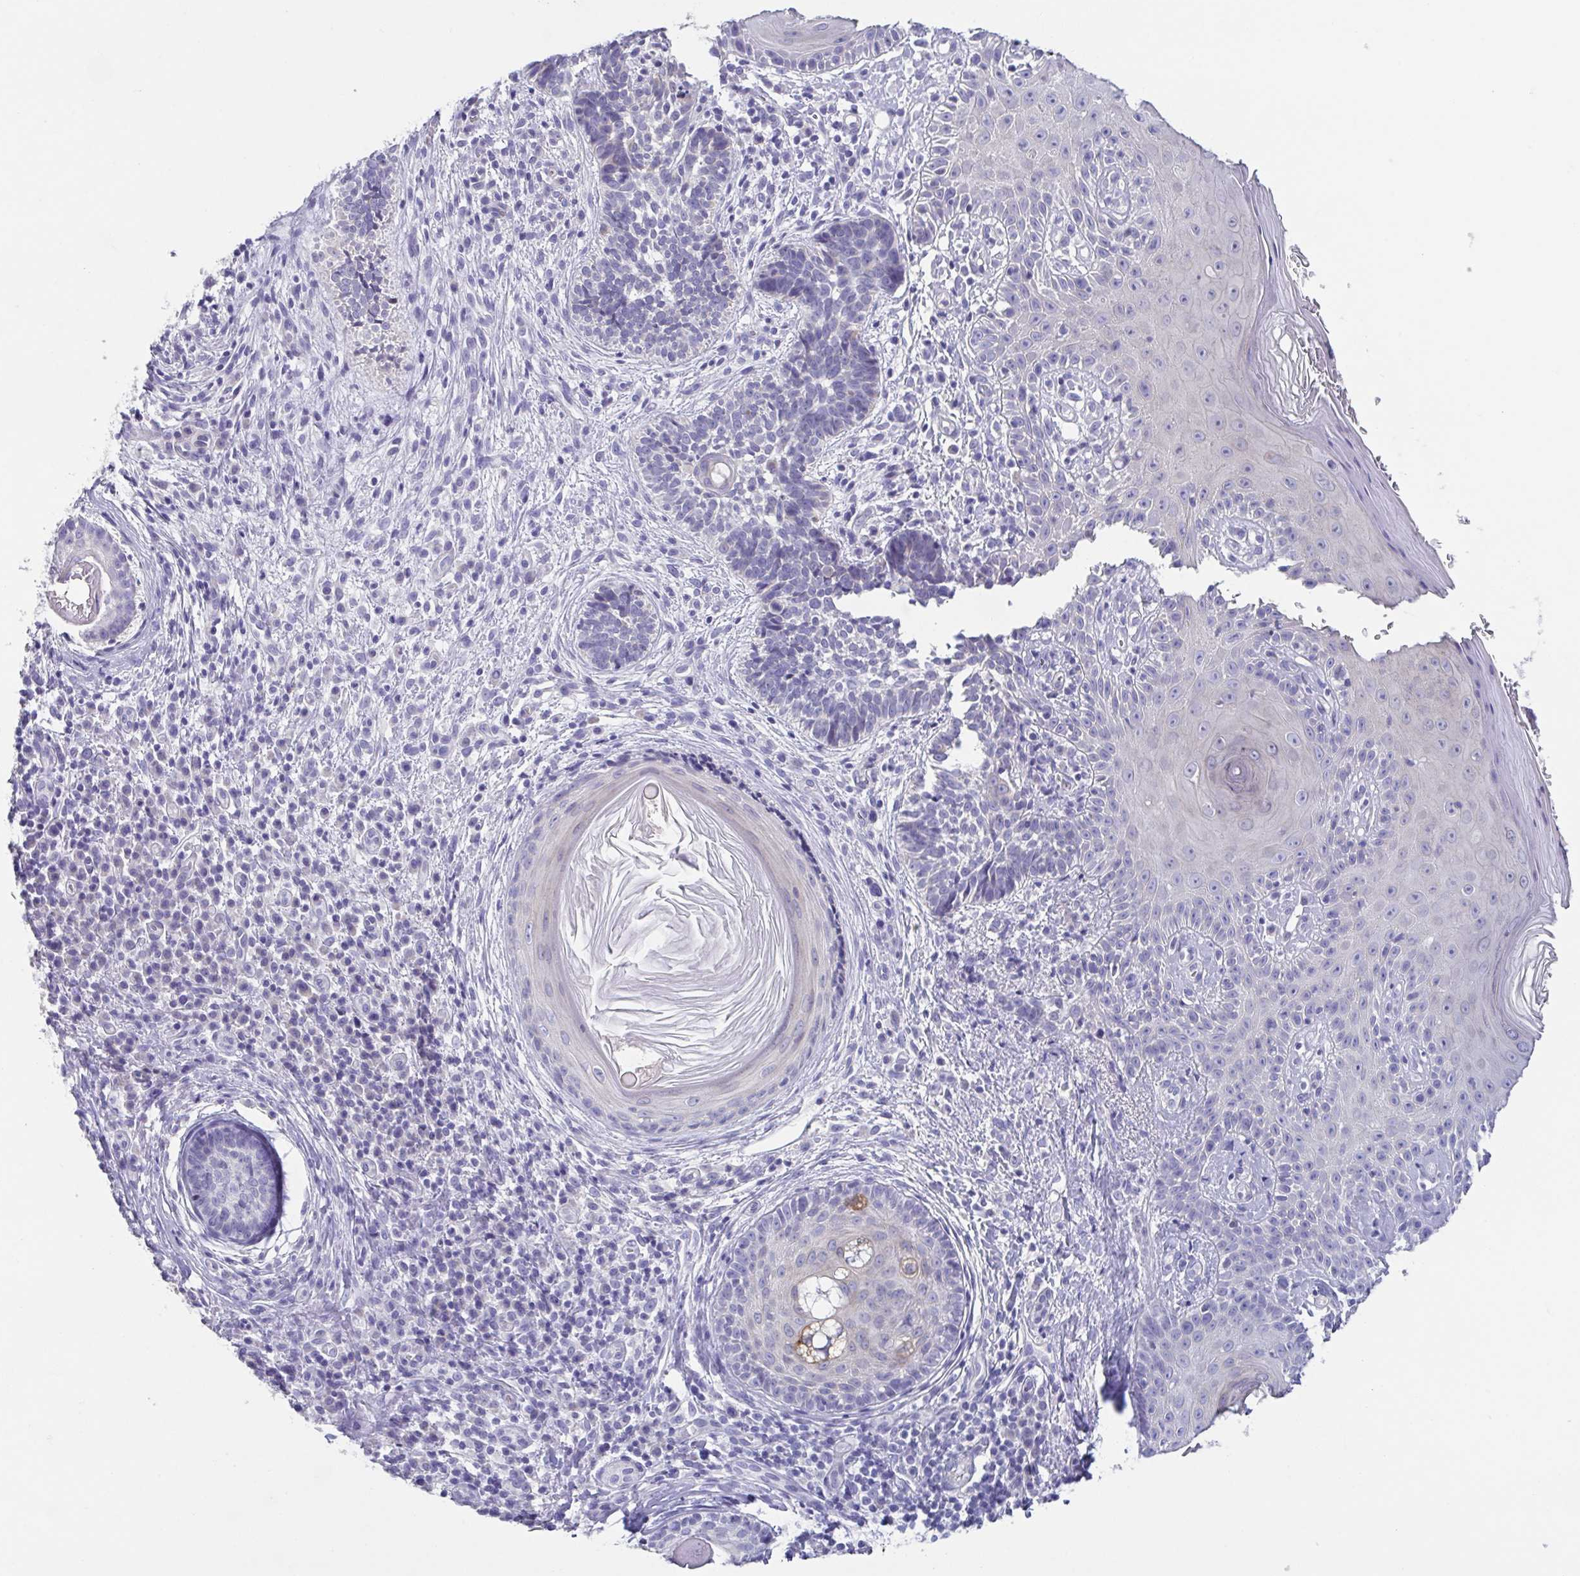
{"staining": {"intensity": "negative", "quantity": "none", "location": "none"}, "tissue": "skin cancer", "cell_type": "Tumor cells", "image_type": "cancer", "snomed": [{"axis": "morphology", "description": "Basal cell carcinoma"}, {"axis": "topography", "description": "Skin"}], "caption": "This is a micrograph of immunohistochemistry (IHC) staining of skin cancer (basal cell carcinoma), which shows no positivity in tumor cells.", "gene": "RDH11", "patient": {"sex": "male", "age": 65}}